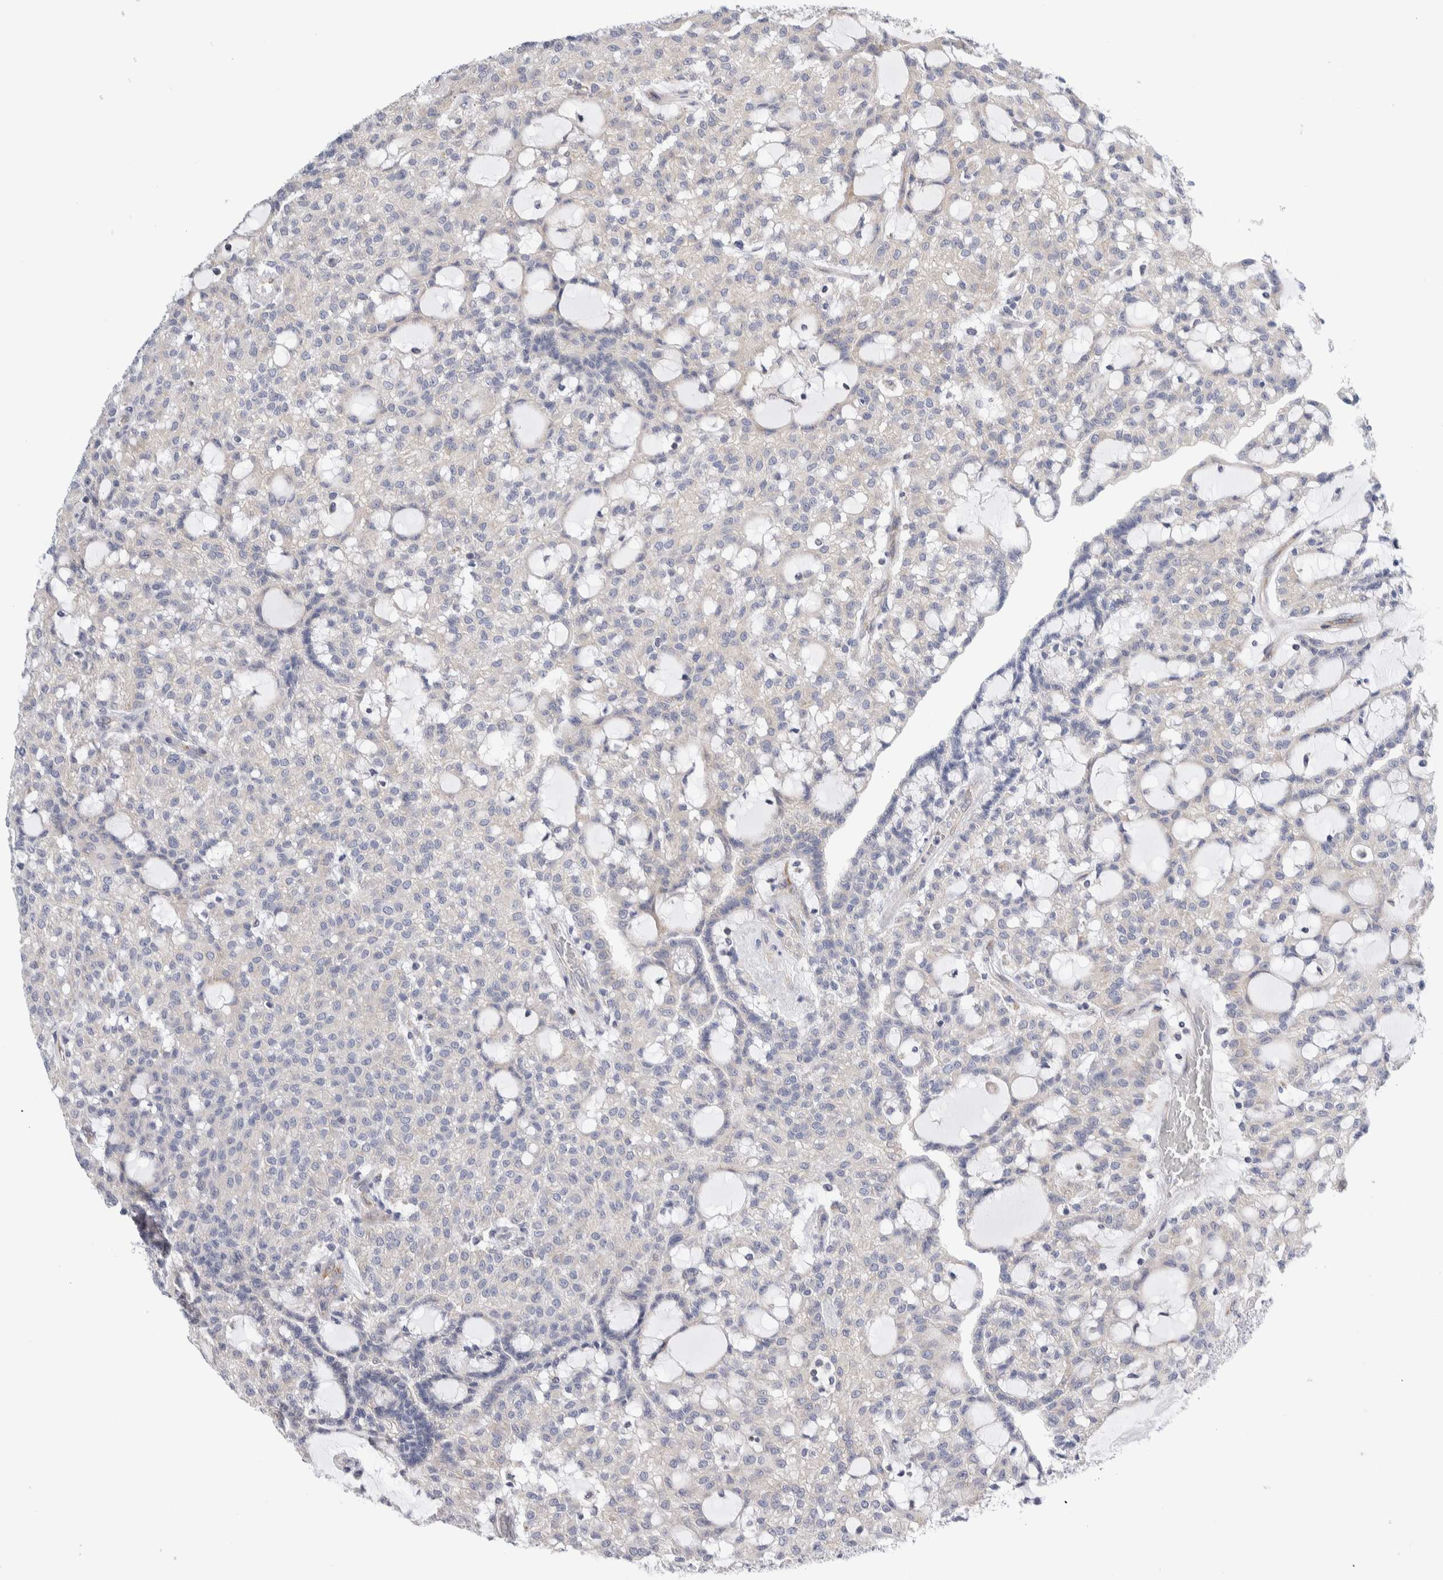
{"staining": {"intensity": "negative", "quantity": "none", "location": "none"}, "tissue": "renal cancer", "cell_type": "Tumor cells", "image_type": "cancer", "snomed": [{"axis": "morphology", "description": "Adenocarcinoma, NOS"}, {"axis": "topography", "description": "Kidney"}], "caption": "Protein analysis of renal cancer (adenocarcinoma) demonstrates no significant positivity in tumor cells.", "gene": "RACK1", "patient": {"sex": "male", "age": 63}}